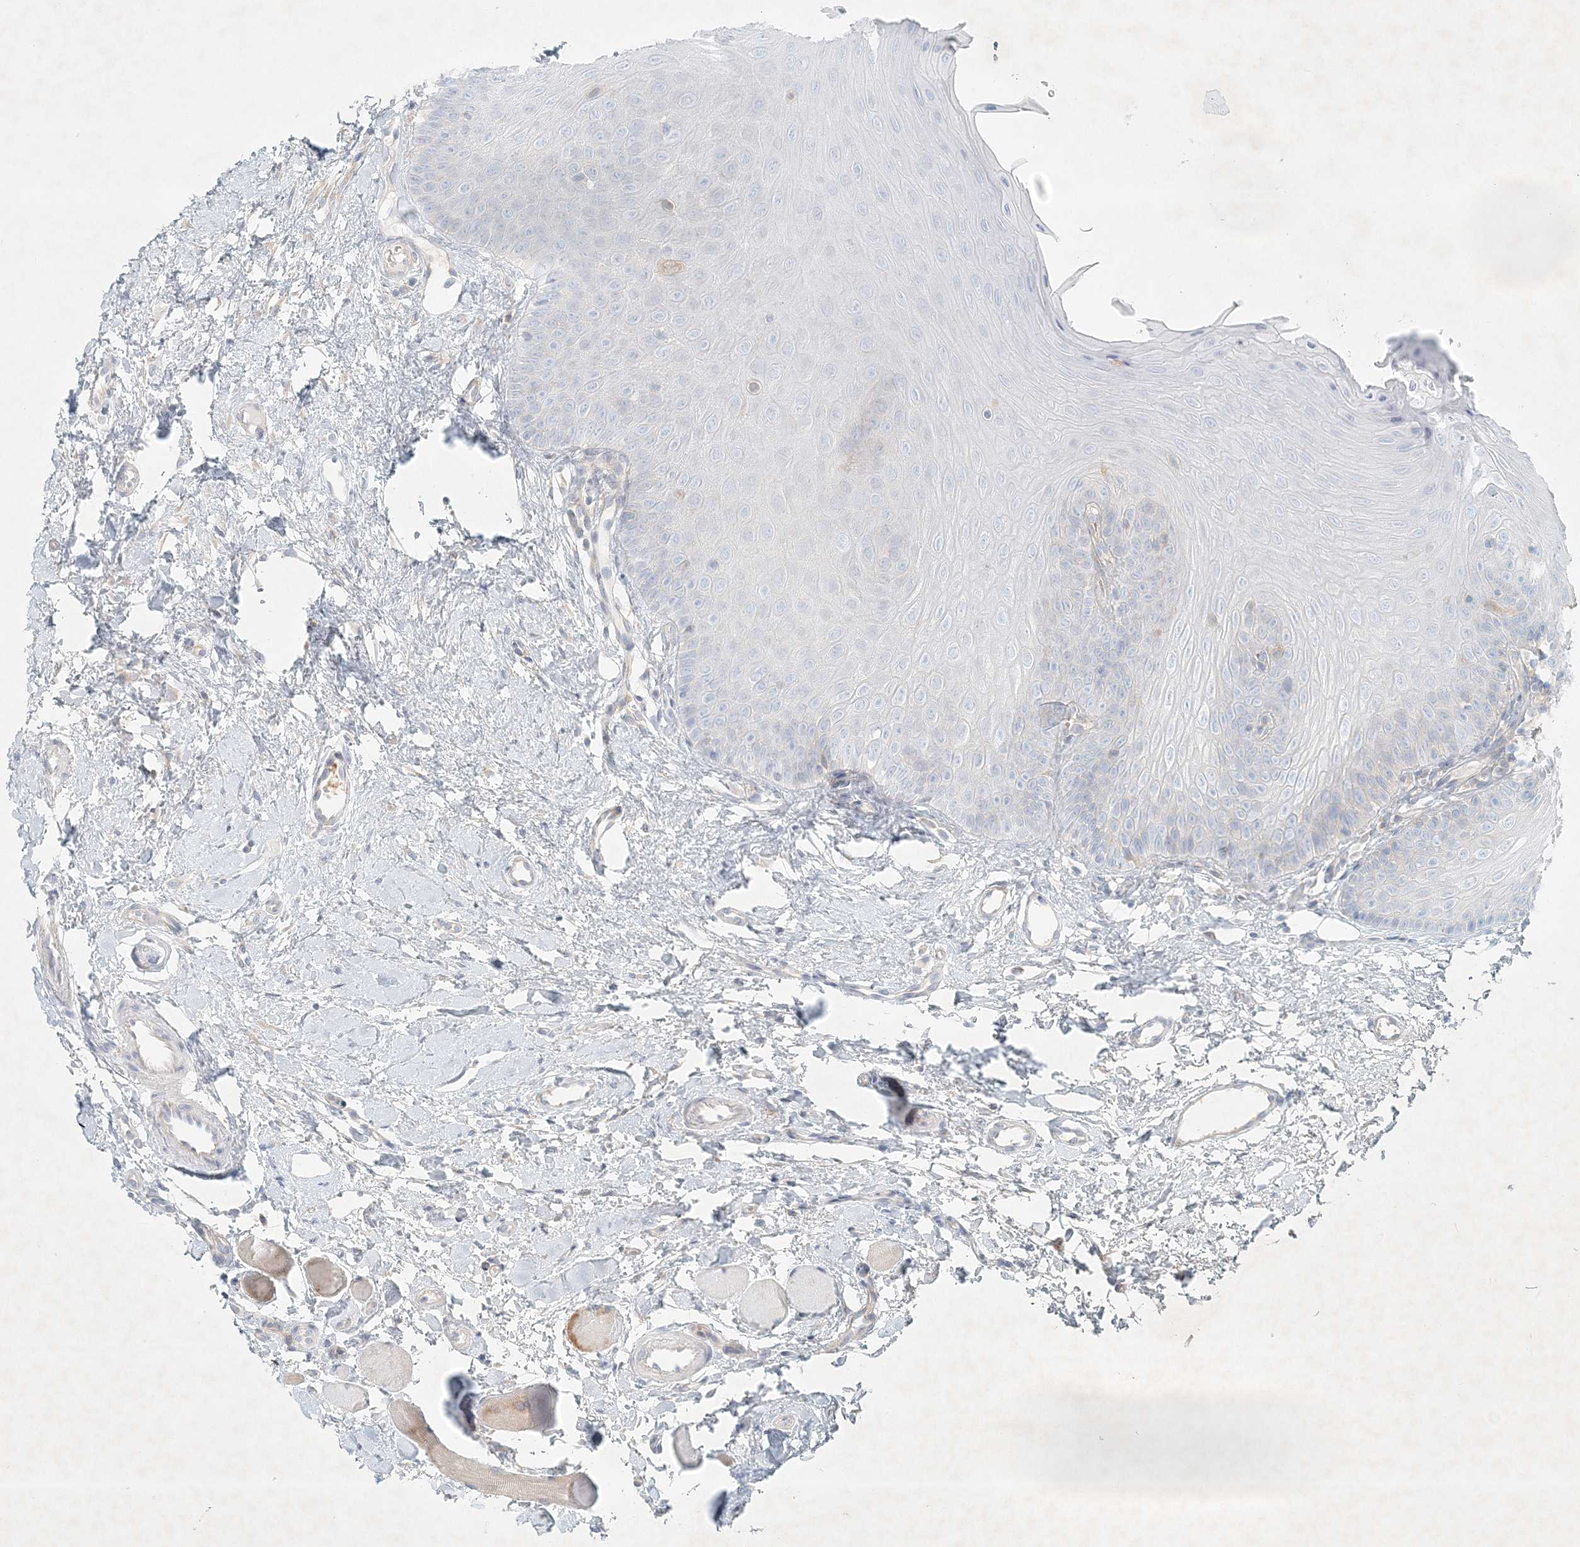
{"staining": {"intensity": "negative", "quantity": "none", "location": "none"}, "tissue": "oral mucosa", "cell_type": "Squamous epithelial cells", "image_type": "normal", "snomed": [{"axis": "morphology", "description": "Normal tissue, NOS"}, {"axis": "topography", "description": "Oral tissue"}], "caption": "An image of oral mucosa stained for a protein exhibits no brown staining in squamous epithelial cells. (Stains: DAB (3,3'-diaminobenzidine) IHC with hematoxylin counter stain, Microscopy: brightfield microscopy at high magnification).", "gene": "STK11IP", "patient": {"sex": "female", "age": 68}}